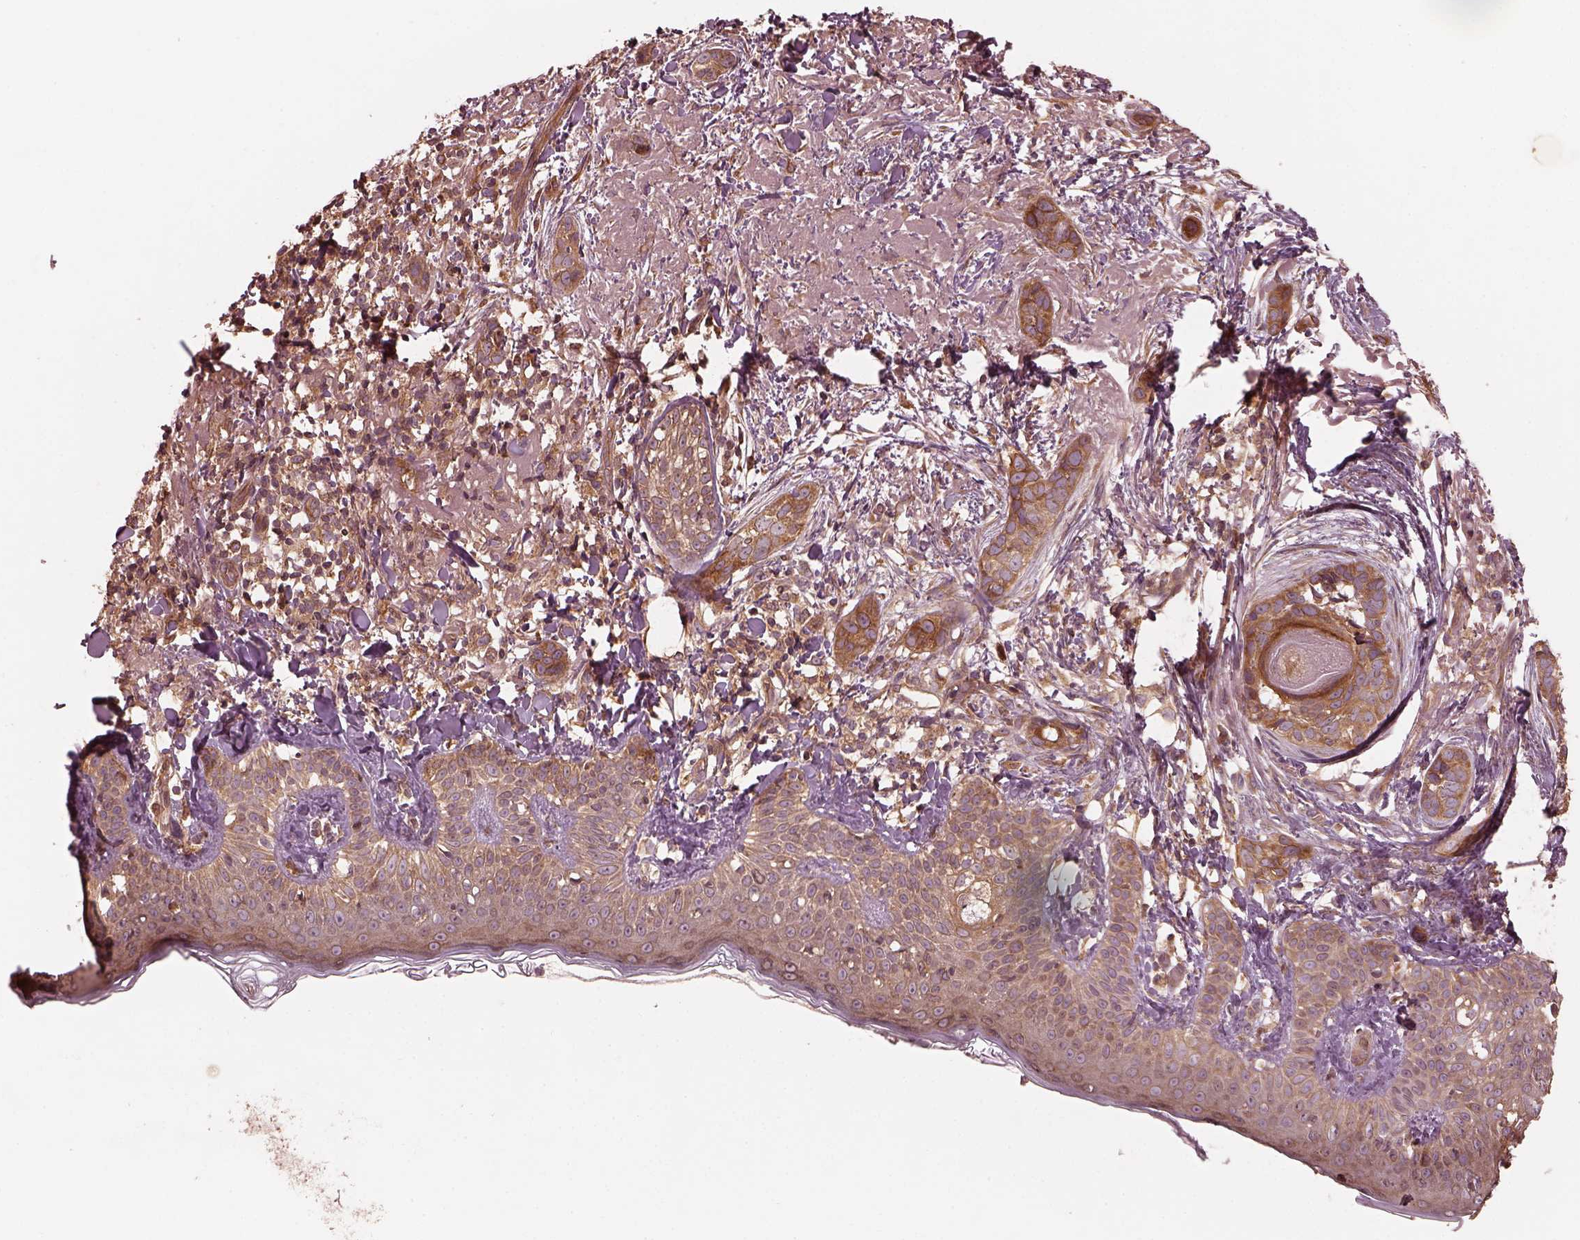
{"staining": {"intensity": "moderate", "quantity": ">75%", "location": "cytoplasmic/membranous"}, "tissue": "skin cancer", "cell_type": "Tumor cells", "image_type": "cancer", "snomed": [{"axis": "morphology", "description": "Basal cell carcinoma"}, {"axis": "topography", "description": "Skin"}], "caption": "This is a micrograph of immunohistochemistry staining of skin cancer (basal cell carcinoma), which shows moderate expression in the cytoplasmic/membranous of tumor cells.", "gene": "PIK3R2", "patient": {"sex": "male", "age": 87}}